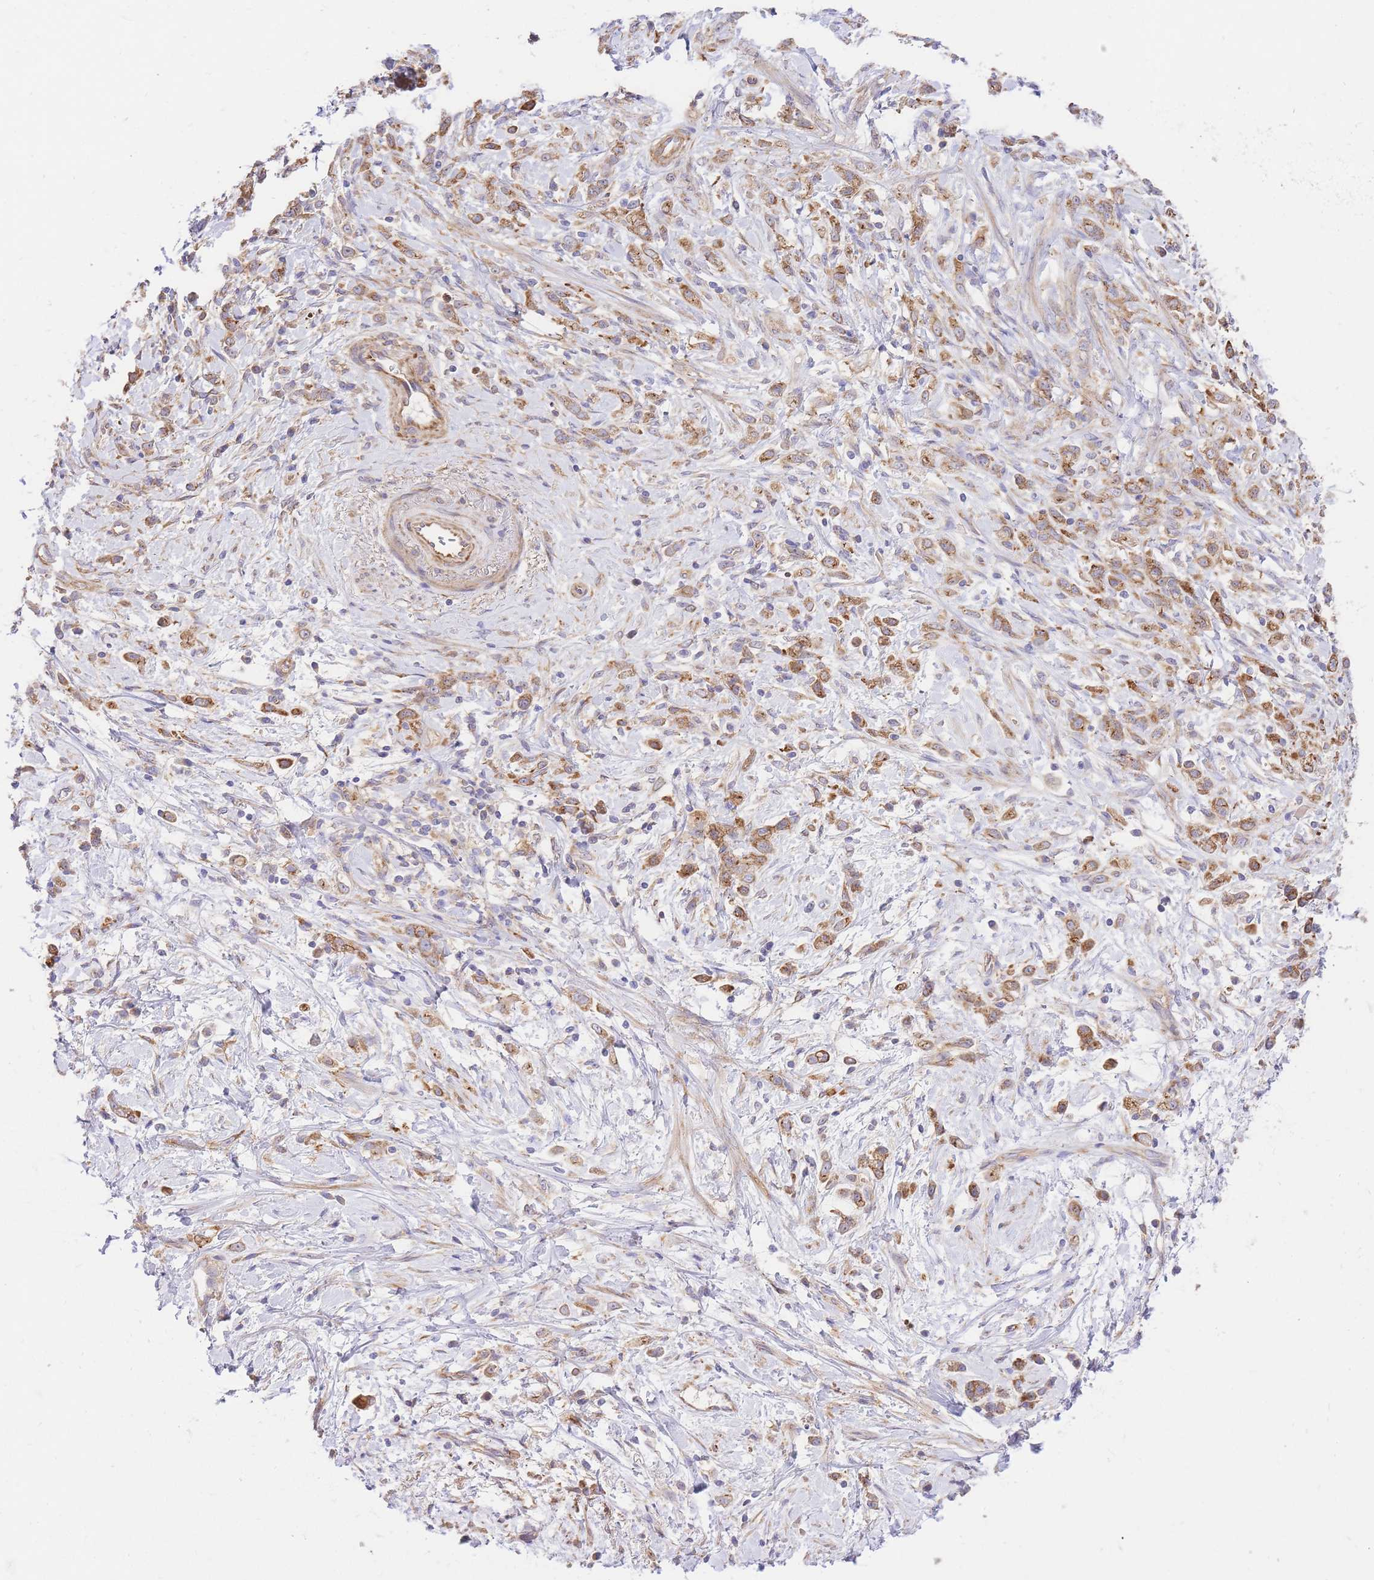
{"staining": {"intensity": "moderate", "quantity": ">75%", "location": "cytoplasmic/membranous"}, "tissue": "stomach cancer", "cell_type": "Tumor cells", "image_type": "cancer", "snomed": [{"axis": "morphology", "description": "Adenocarcinoma, NOS"}, {"axis": "topography", "description": "Stomach"}], "caption": "Immunohistochemical staining of stomach cancer demonstrates medium levels of moderate cytoplasmic/membranous protein positivity in approximately >75% of tumor cells.", "gene": "INSYN2B", "patient": {"sex": "female", "age": 60}}